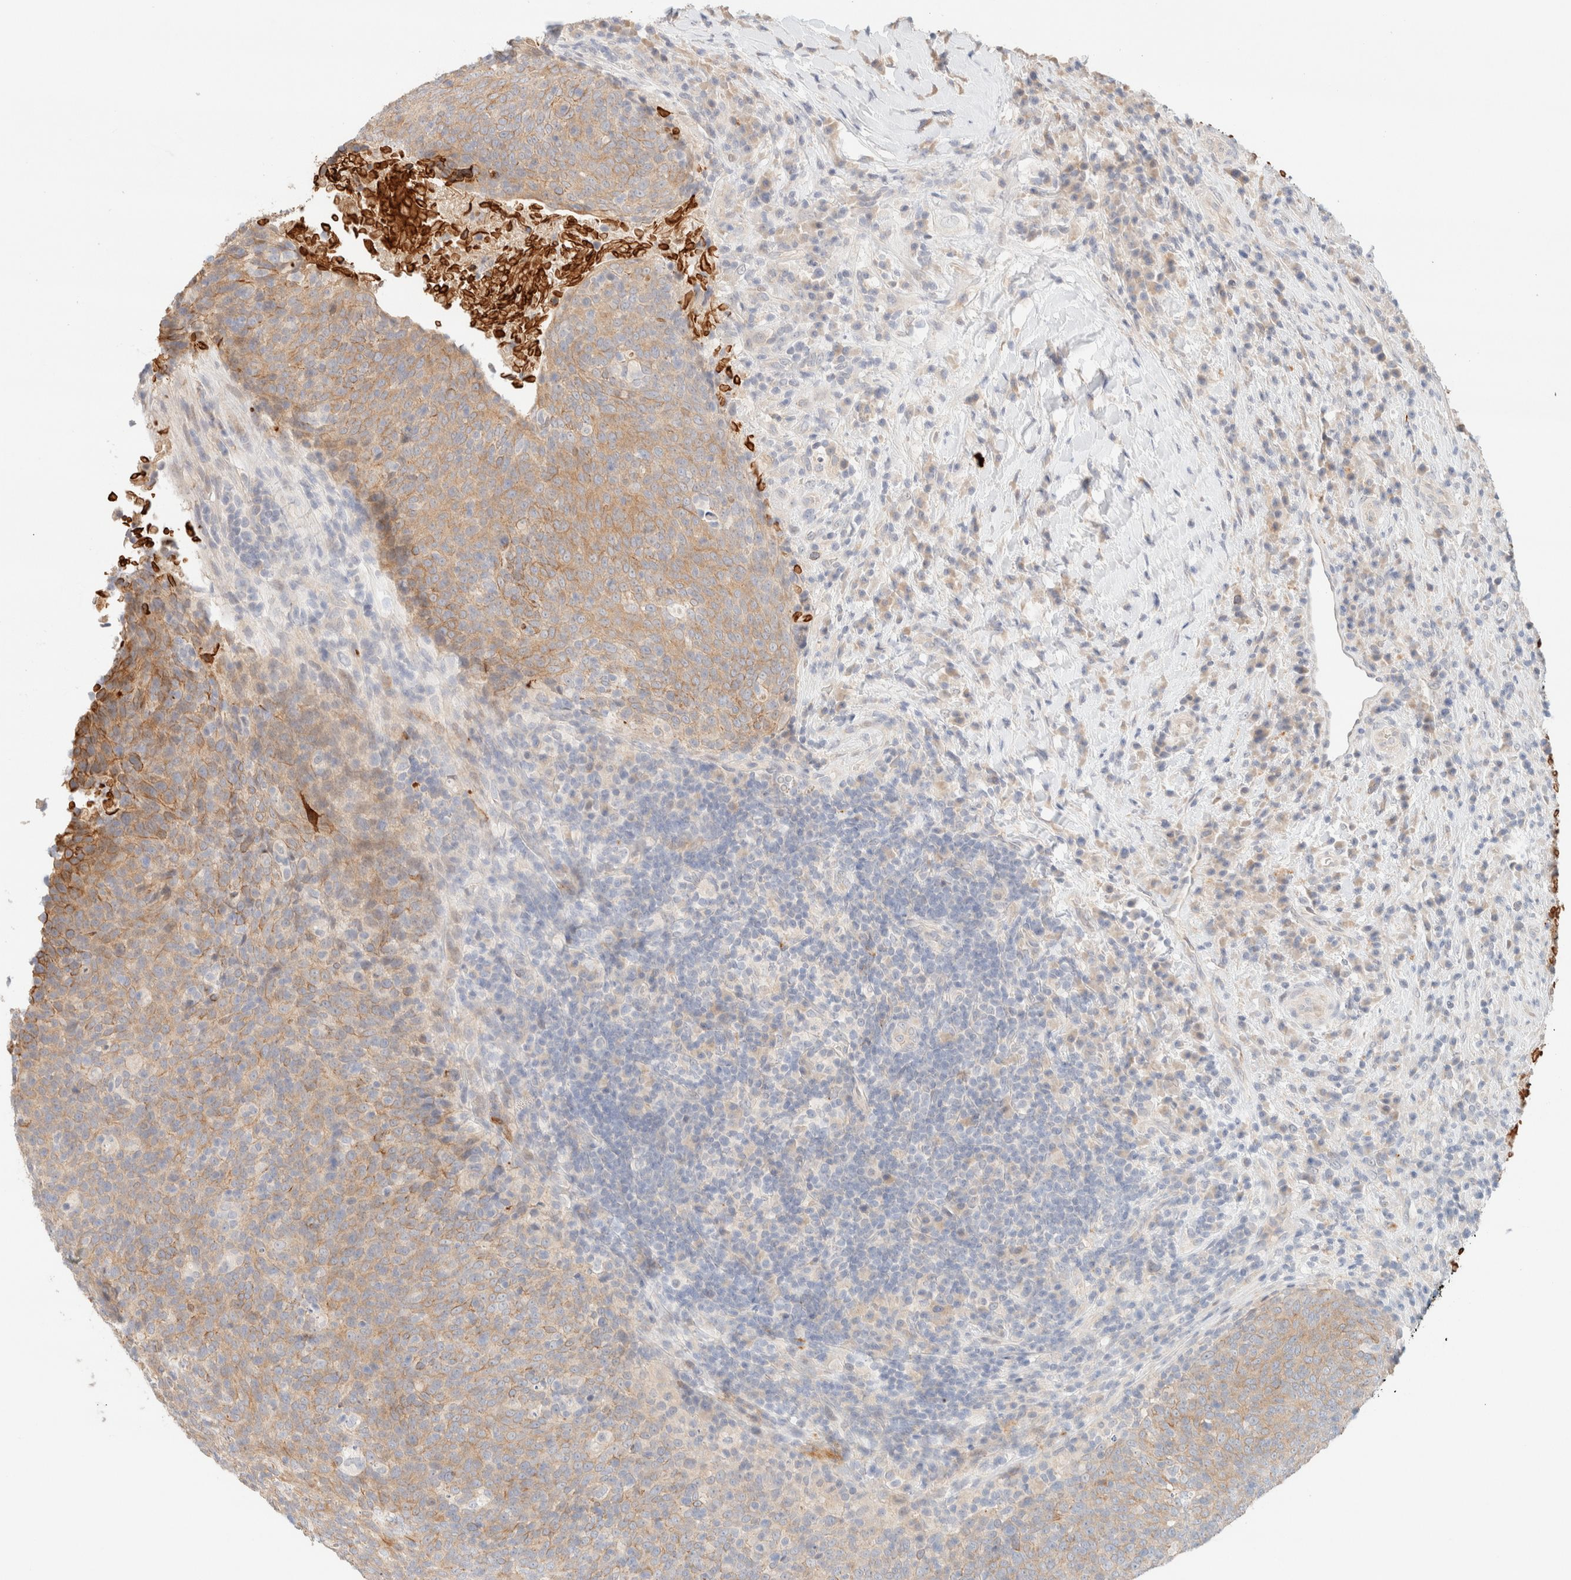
{"staining": {"intensity": "weak", "quantity": ">75%", "location": "cytoplasmic/membranous"}, "tissue": "head and neck cancer", "cell_type": "Tumor cells", "image_type": "cancer", "snomed": [{"axis": "morphology", "description": "Squamous cell carcinoma, NOS"}, {"axis": "morphology", "description": "Squamous cell carcinoma, metastatic, NOS"}, {"axis": "topography", "description": "Lymph node"}, {"axis": "topography", "description": "Head-Neck"}], "caption": "Protein expression analysis of human head and neck cancer reveals weak cytoplasmic/membranous staining in about >75% of tumor cells.", "gene": "SGSM2", "patient": {"sex": "male", "age": 62}}